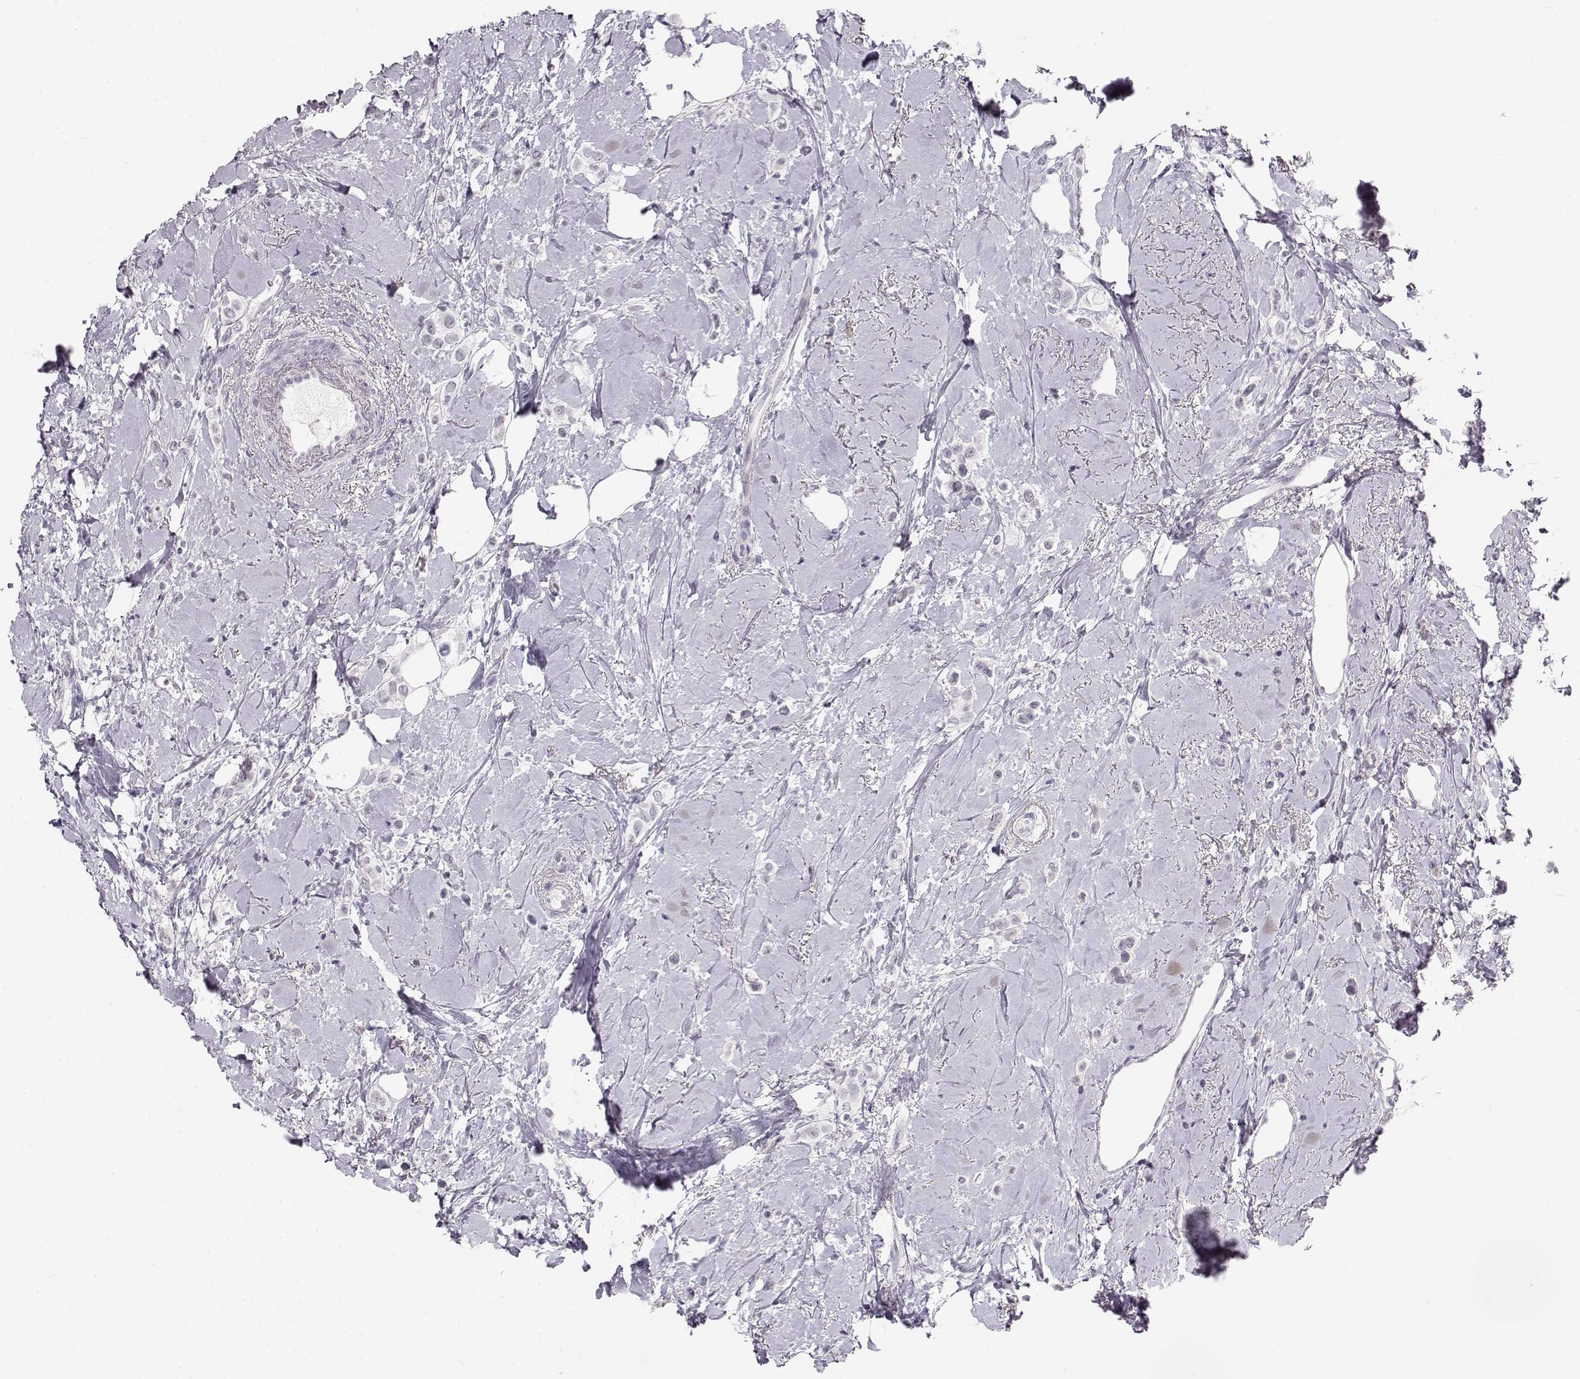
{"staining": {"intensity": "negative", "quantity": "none", "location": "none"}, "tissue": "breast cancer", "cell_type": "Tumor cells", "image_type": "cancer", "snomed": [{"axis": "morphology", "description": "Lobular carcinoma"}, {"axis": "topography", "description": "Breast"}], "caption": "An image of breast cancer (lobular carcinoma) stained for a protein exhibits no brown staining in tumor cells.", "gene": "IMPG1", "patient": {"sex": "female", "age": 66}}